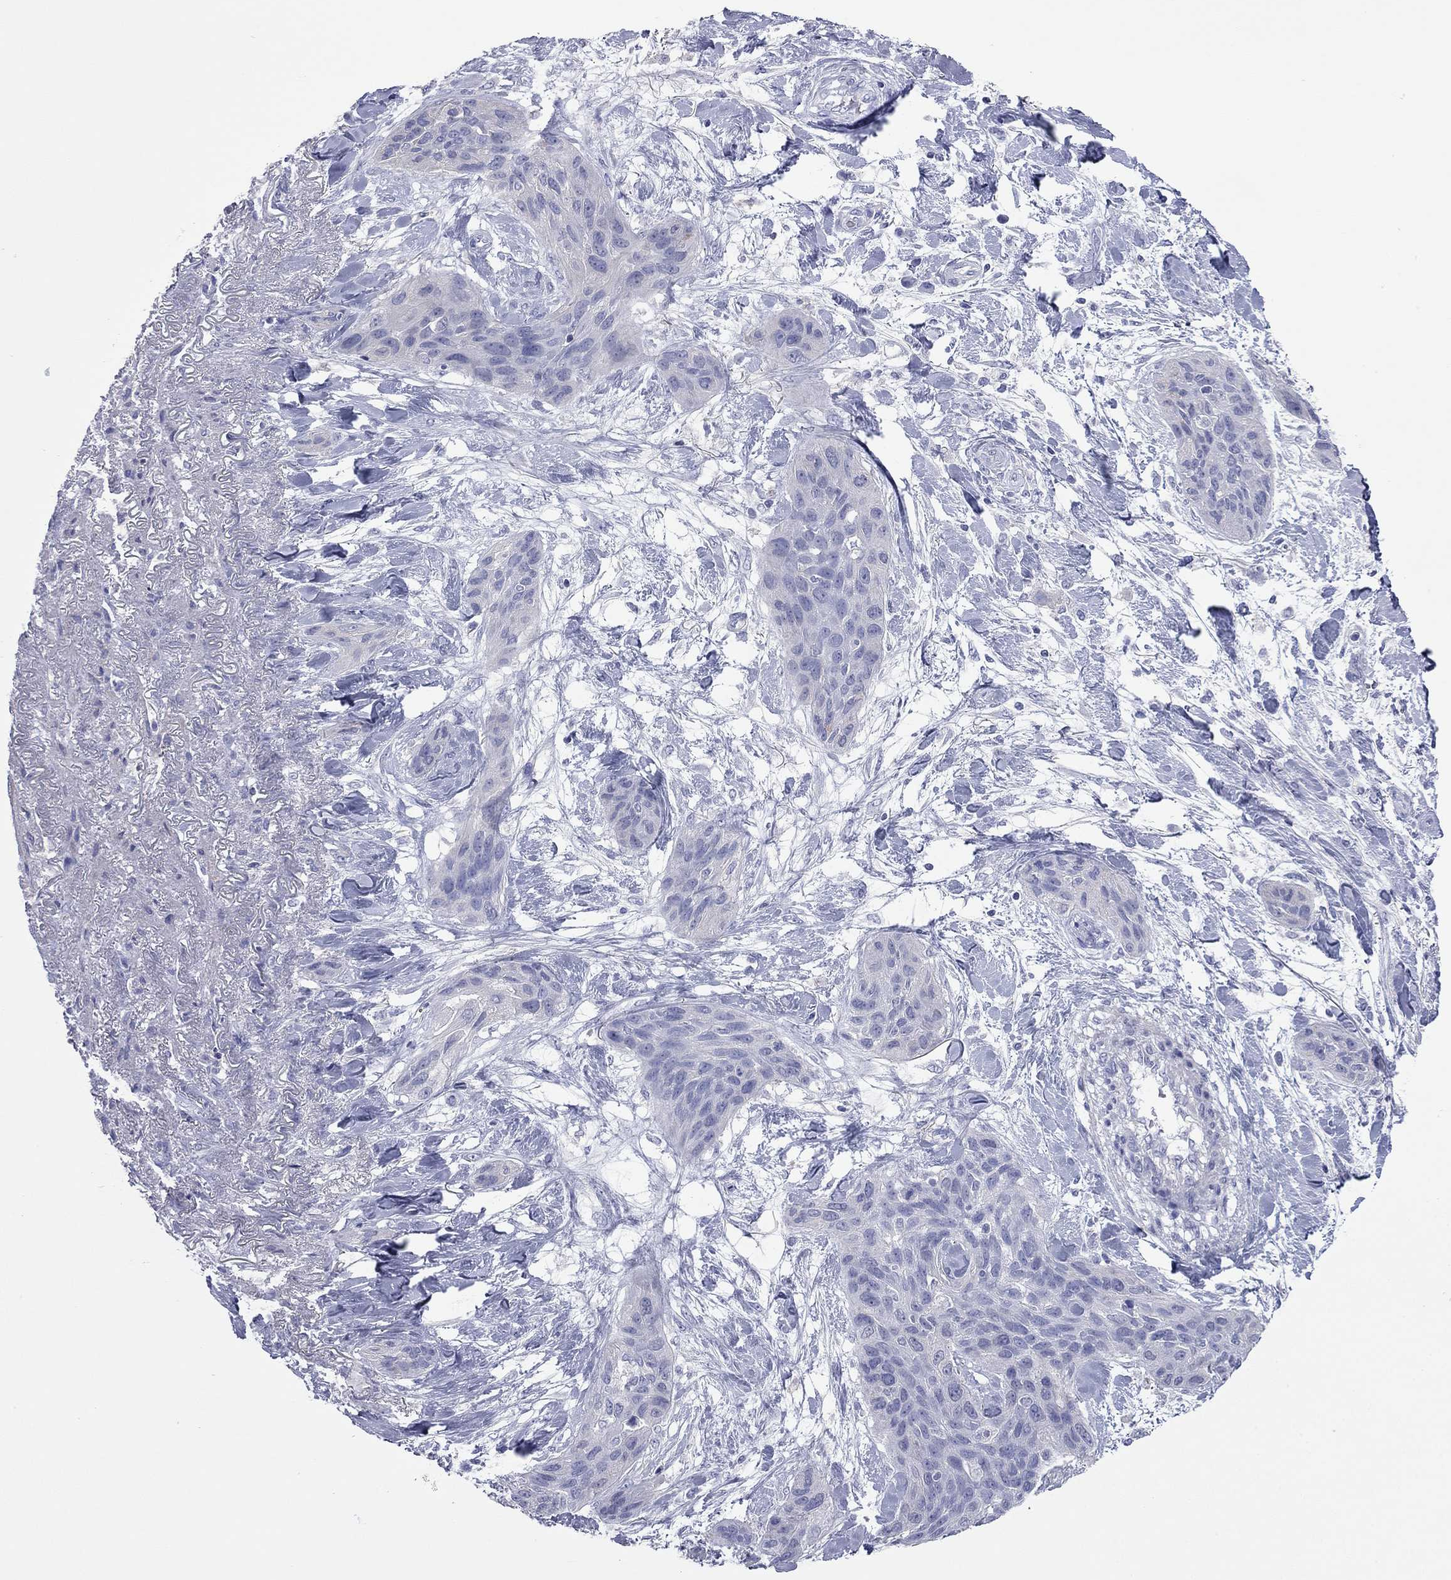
{"staining": {"intensity": "negative", "quantity": "none", "location": "none"}, "tissue": "lung cancer", "cell_type": "Tumor cells", "image_type": "cancer", "snomed": [{"axis": "morphology", "description": "Squamous cell carcinoma, NOS"}, {"axis": "topography", "description": "Lung"}], "caption": "This is an IHC histopathology image of squamous cell carcinoma (lung). There is no expression in tumor cells.", "gene": "ACTL7B", "patient": {"sex": "female", "age": 70}}